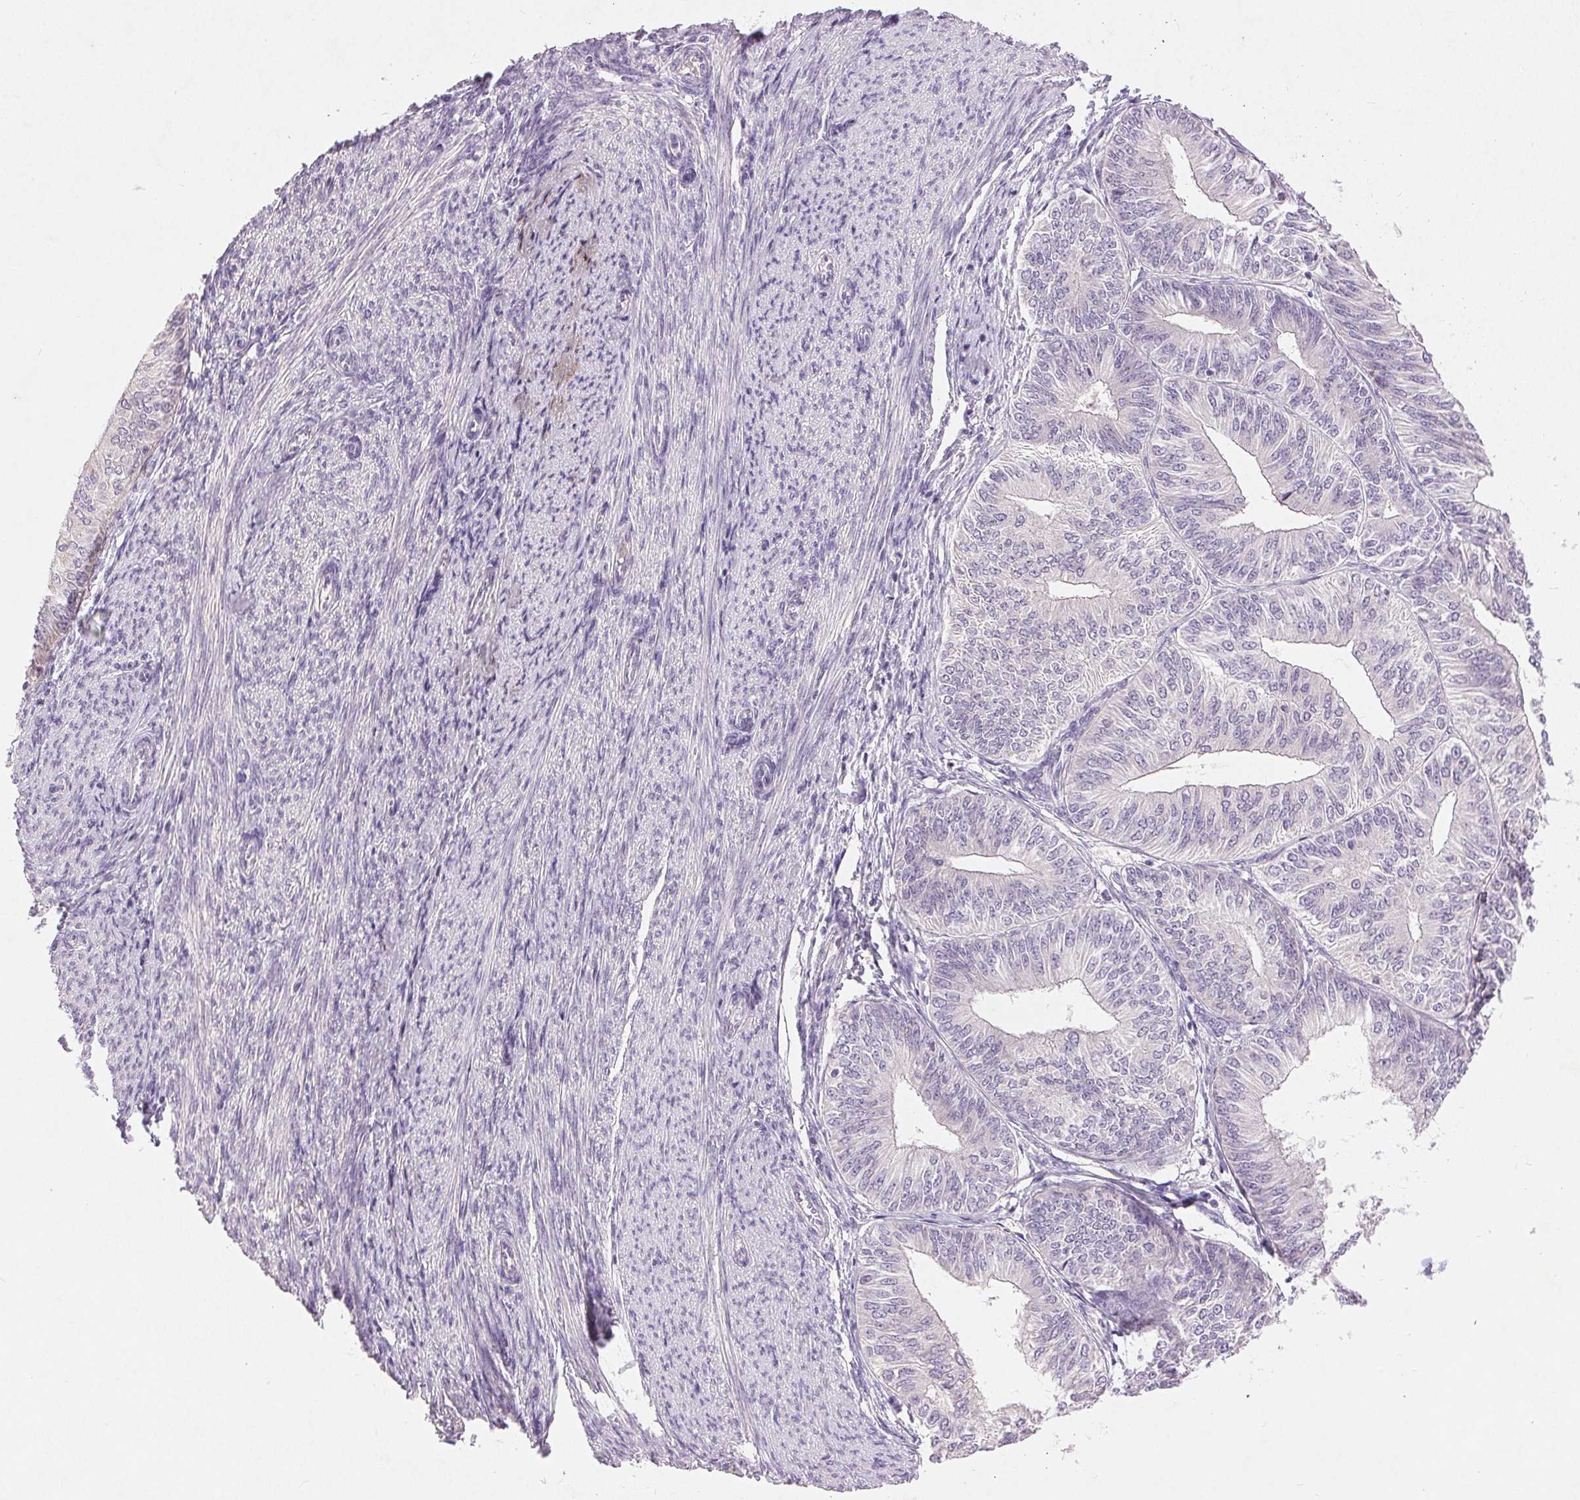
{"staining": {"intensity": "negative", "quantity": "none", "location": "none"}, "tissue": "endometrial cancer", "cell_type": "Tumor cells", "image_type": "cancer", "snomed": [{"axis": "morphology", "description": "Adenocarcinoma, NOS"}, {"axis": "topography", "description": "Endometrium"}], "caption": "The histopathology image exhibits no significant staining in tumor cells of endometrial cancer (adenocarcinoma). (DAB immunohistochemistry with hematoxylin counter stain).", "gene": "DSG3", "patient": {"sex": "female", "age": 58}}